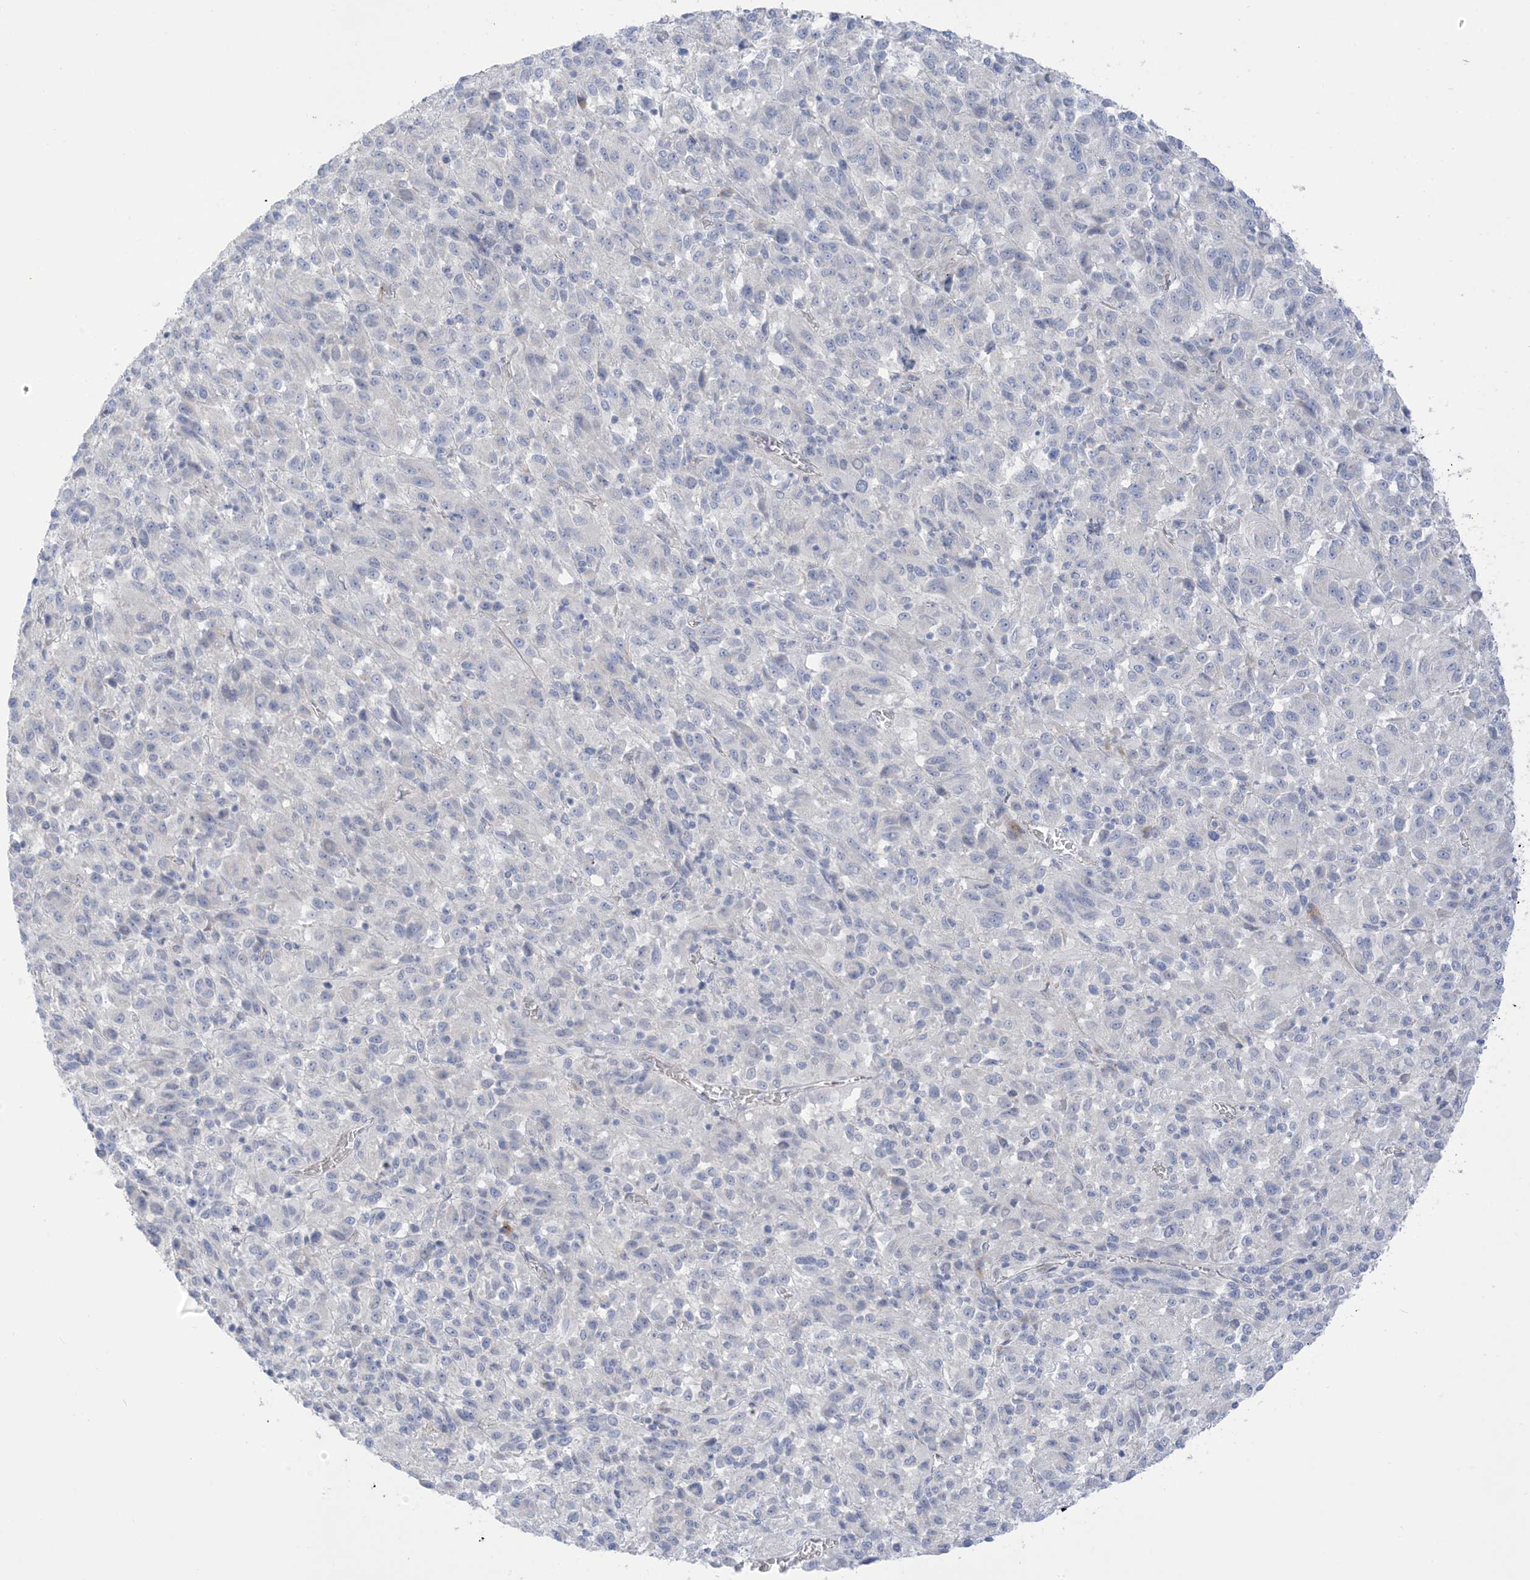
{"staining": {"intensity": "negative", "quantity": "none", "location": "none"}, "tissue": "melanoma", "cell_type": "Tumor cells", "image_type": "cancer", "snomed": [{"axis": "morphology", "description": "Malignant melanoma, Metastatic site"}, {"axis": "topography", "description": "Lung"}], "caption": "DAB immunohistochemical staining of human melanoma shows no significant staining in tumor cells.", "gene": "XIRP2", "patient": {"sex": "male", "age": 64}}